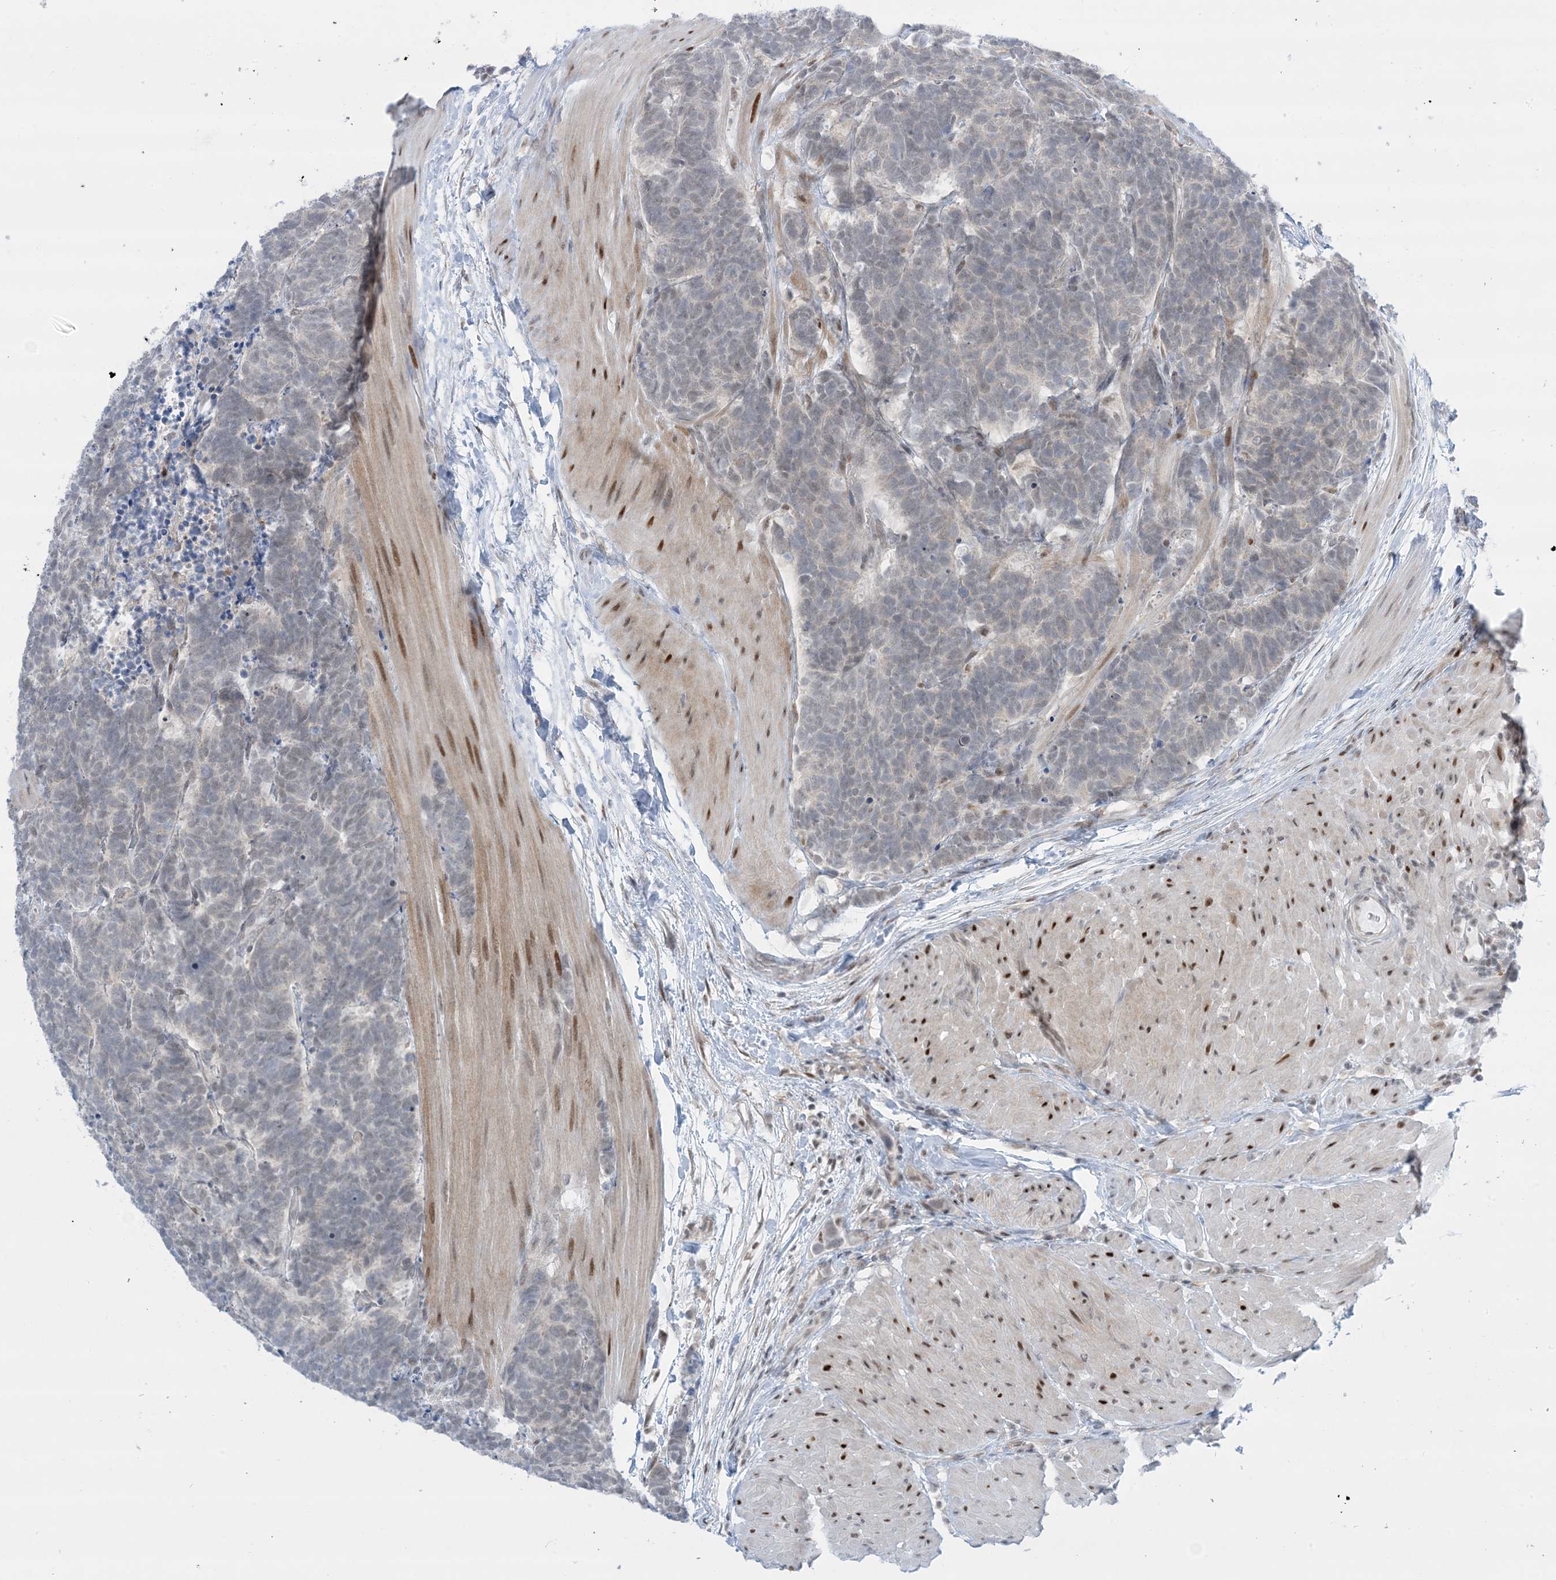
{"staining": {"intensity": "negative", "quantity": "none", "location": "none"}, "tissue": "carcinoid", "cell_type": "Tumor cells", "image_type": "cancer", "snomed": [{"axis": "morphology", "description": "Carcinoma, NOS"}, {"axis": "morphology", "description": "Carcinoid, malignant, NOS"}, {"axis": "topography", "description": "Urinary bladder"}], "caption": "Immunohistochemical staining of human carcinoid reveals no significant staining in tumor cells.", "gene": "TFPT", "patient": {"sex": "male", "age": 57}}